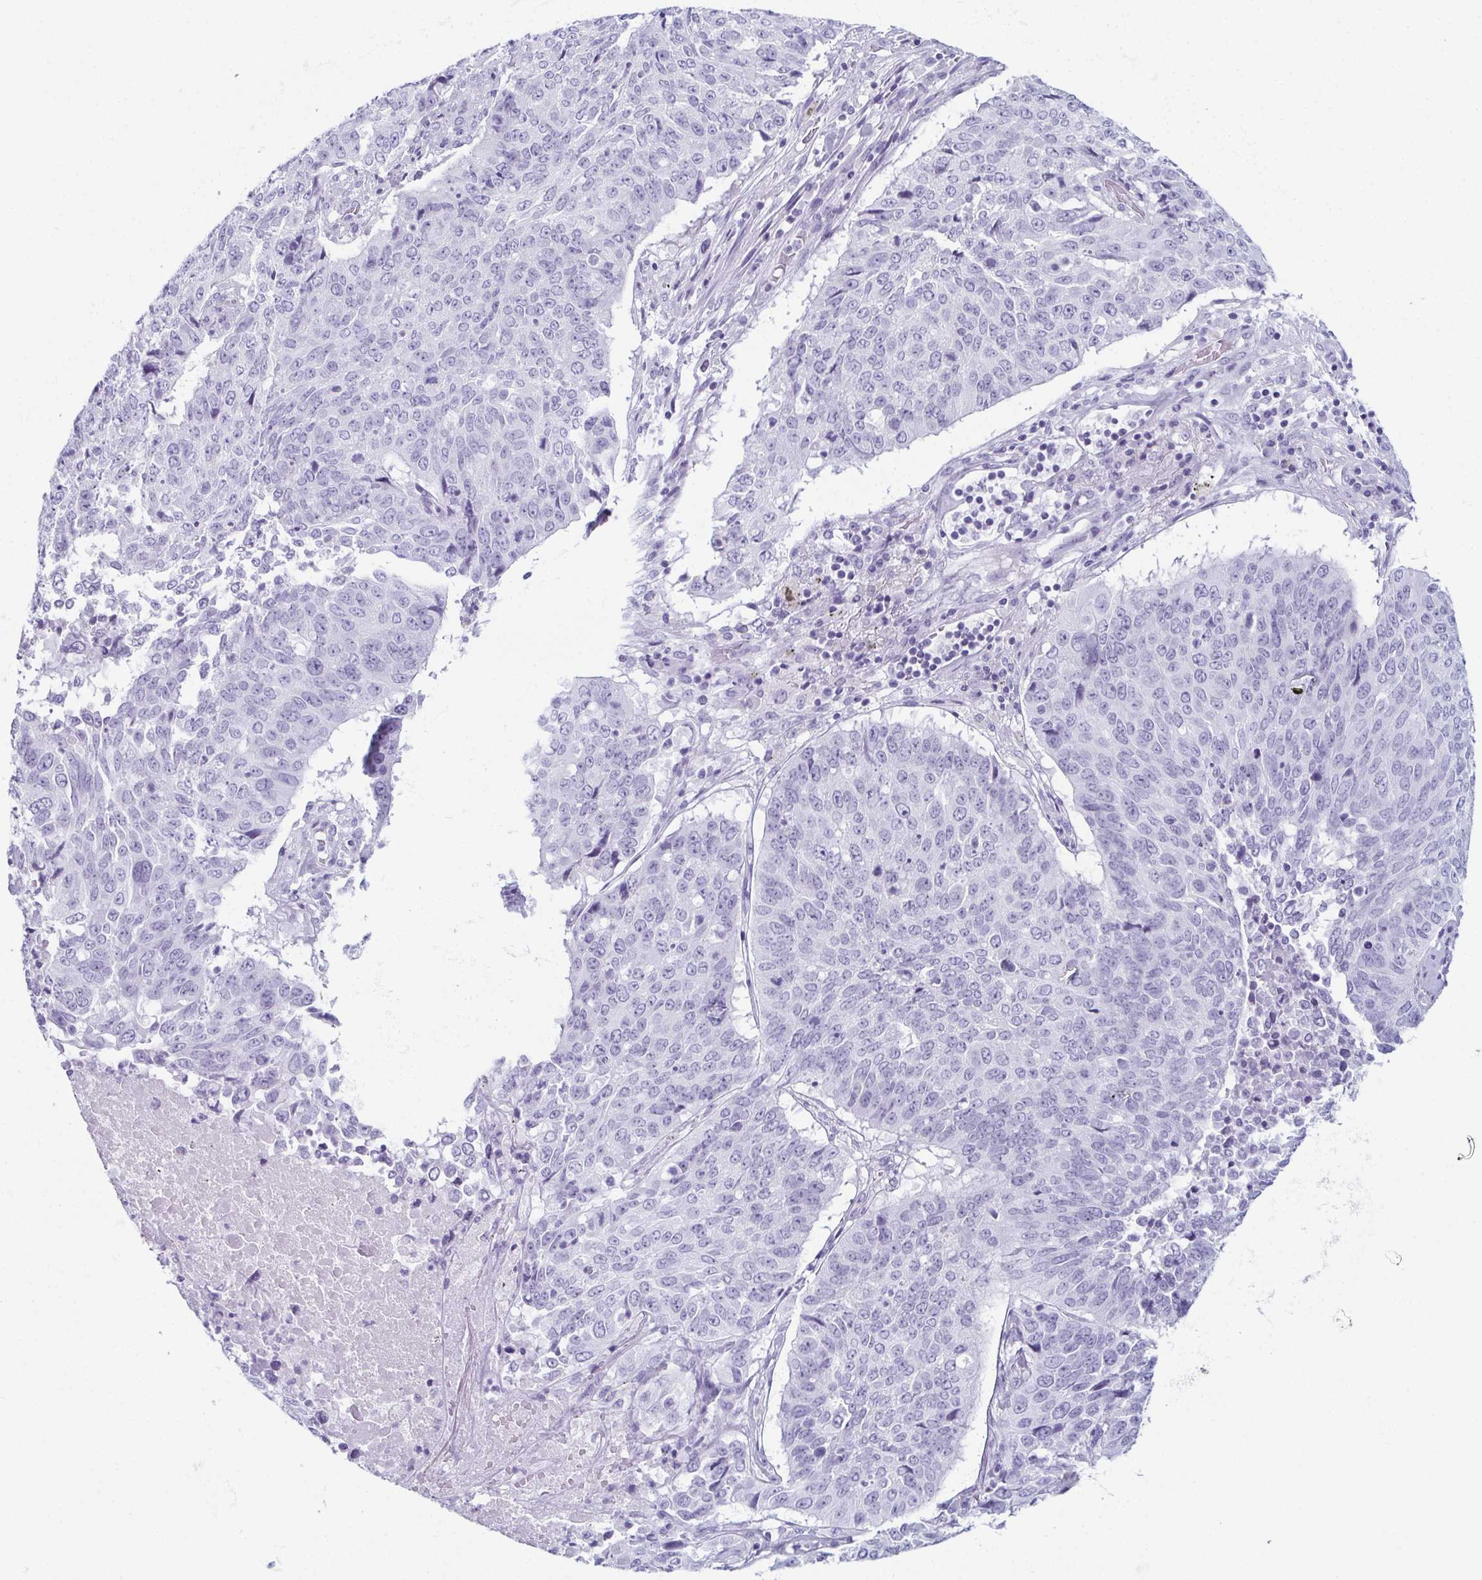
{"staining": {"intensity": "negative", "quantity": "none", "location": "none"}, "tissue": "lung cancer", "cell_type": "Tumor cells", "image_type": "cancer", "snomed": [{"axis": "morphology", "description": "Normal tissue, NOS"}, {"axis": "morphology", "description": "Squamous cell carcinoma, NOS"}, {"axis": "topography", "description": "Bronchus"}, {"axis": "topography", "description": "Lung"}], "caption": "Immunohistochemical staining of human squamous cell carcinoma (lung) reveals no significant staining in tumor cells.", "gene": "ENKUR", "patient": {"sex": "male", "age": 64}}